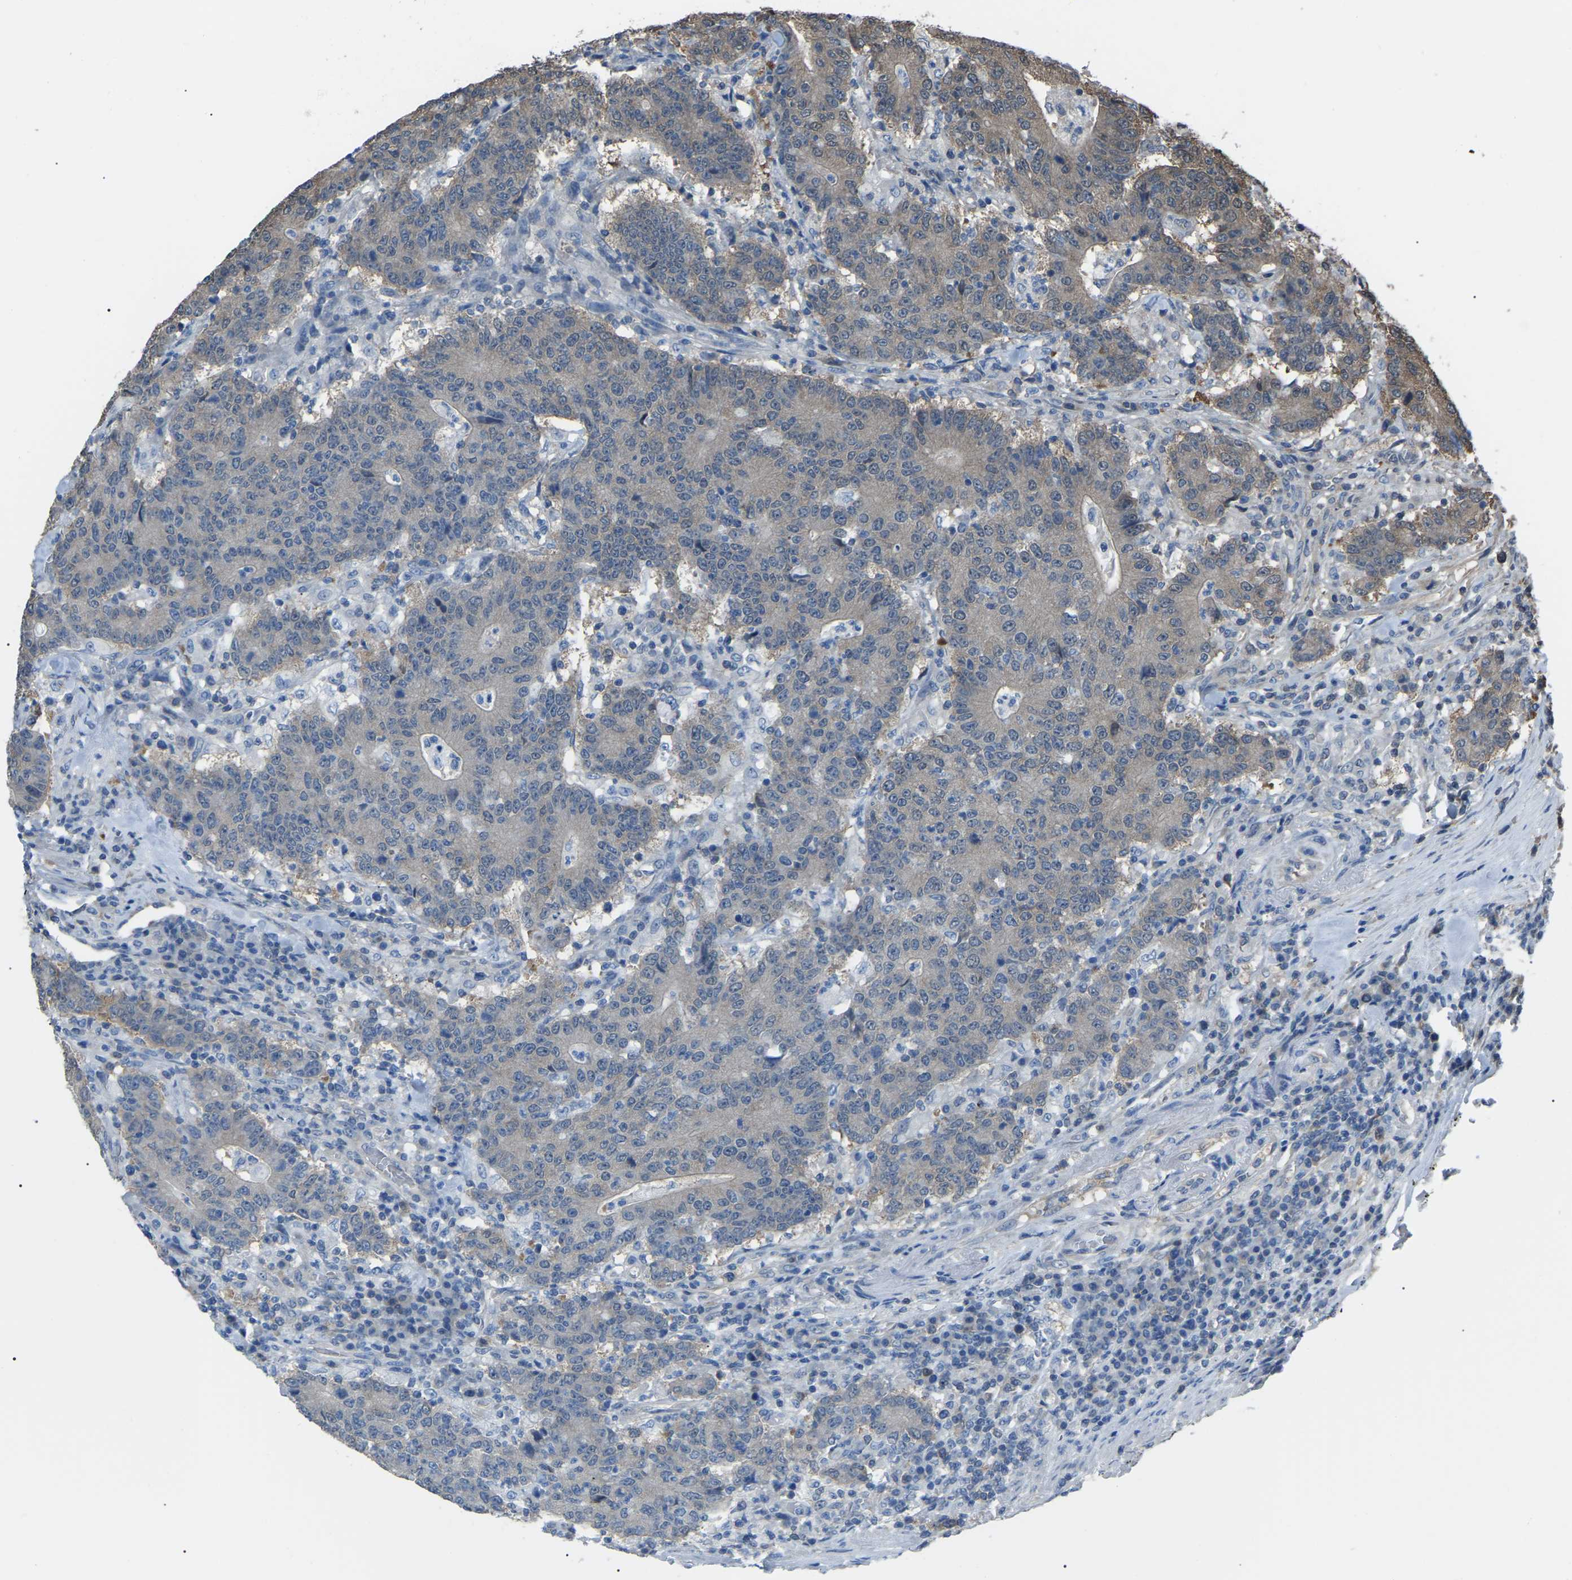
{"staining": {"intensity": "weak", "quantity": ">75%", "location": "cytoplasmic/membranous"}, "tissue": "colorectal cancer", "cell_type": "Tumor cells", "image_type": "cancer", "snomed": [{"axis": "morphology", "description": "Normal tissue, NOS"}, {"axis": "morphology", "description": "Adenocarcinoma, NOS"}, {"axis": "topography", "description": "Colon"}], "caption": "The photomicrograph reveals staining of colorectal cancer, revealing weak cytoplasmic/membranous protein positivity (brown color) within tumor cells. (Stains: DAB in brown, nuclei in blue, Microscopy: brightfield microscopy at high magnification).", "gene": "PDCD5", "patient": {"sex": "female", "age": 75}}